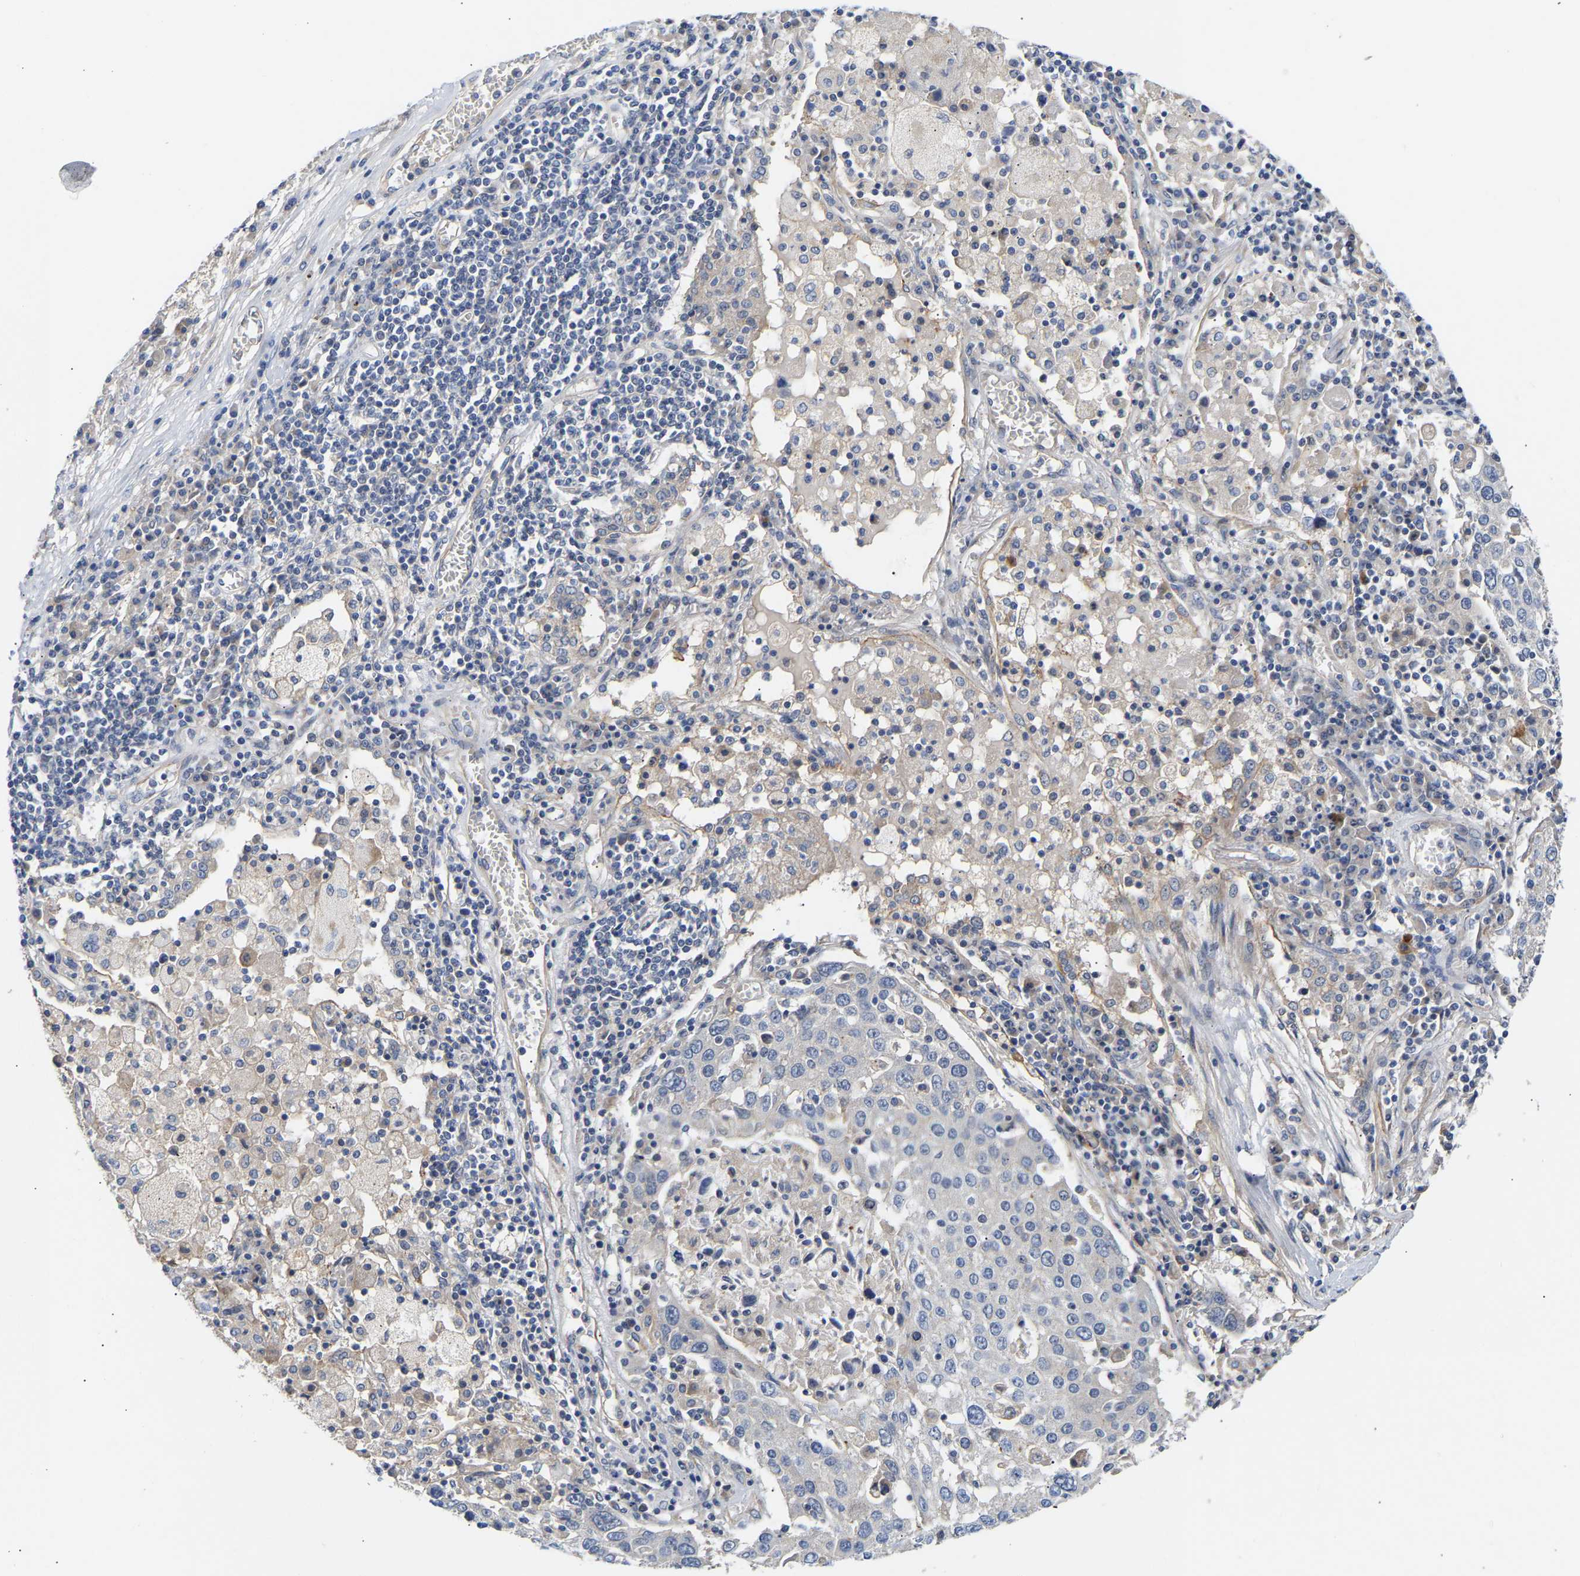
{"staining": {"intensity": "negative", "quantity": "none", "location": "none"}, "tissue": "lung cancer", "cell_type": "Tumor cells", "image_type": "cancer", "snomed": [{"axis": "morphology", "description": "Squamous cell carcinoma, NOS"}, {"axis": "topography", "description": "Lung"}], "caption": "Tumor cells show no significant expression in lung squamous cell carcinoma.", "gene": "KASH5", "patient": {"sex": "male", "age": 65}}